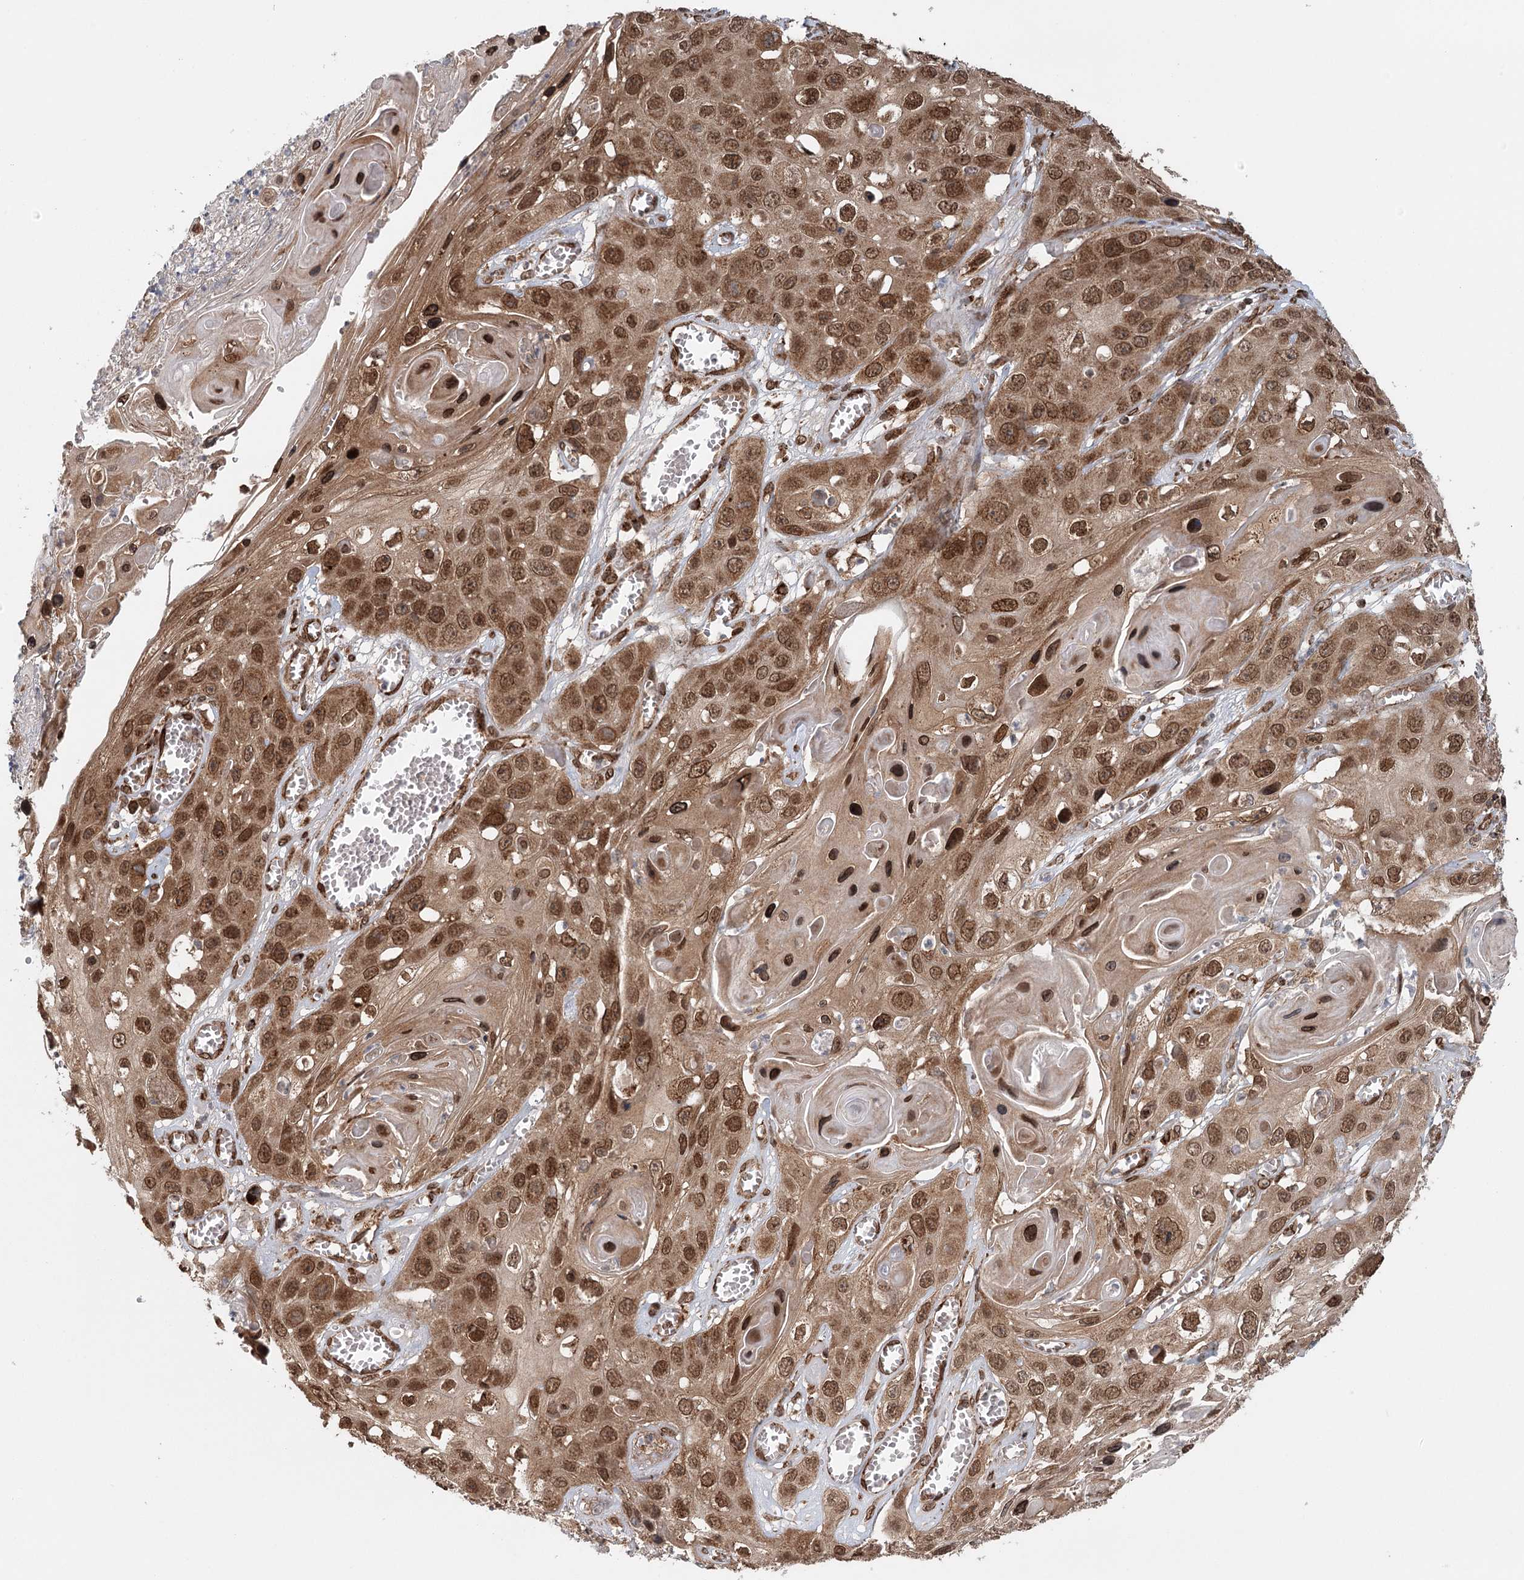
{"staining": {"intensity": "moderate", "quantity": ">75%", "location": "cytoplasmic/membranous,nuclear"}, "tissue": "skin cancer", "cell_type": "Tumor cells", "image_type": "cancer", "snomed": [{"axis": "morphology", "description": "Squamous cell carcinoma, NOS"}, {"axis": "topography", "description": "Skin"}], "caption": "Protein expression analysis of human skin squamous cell carcinoma reveals moderate cytoplasmic/membranous and nuclear expression in approximately >75% of tumor cells.", "gene": "BCKDHA", "patient": {"sex": "male", "age": 55}}